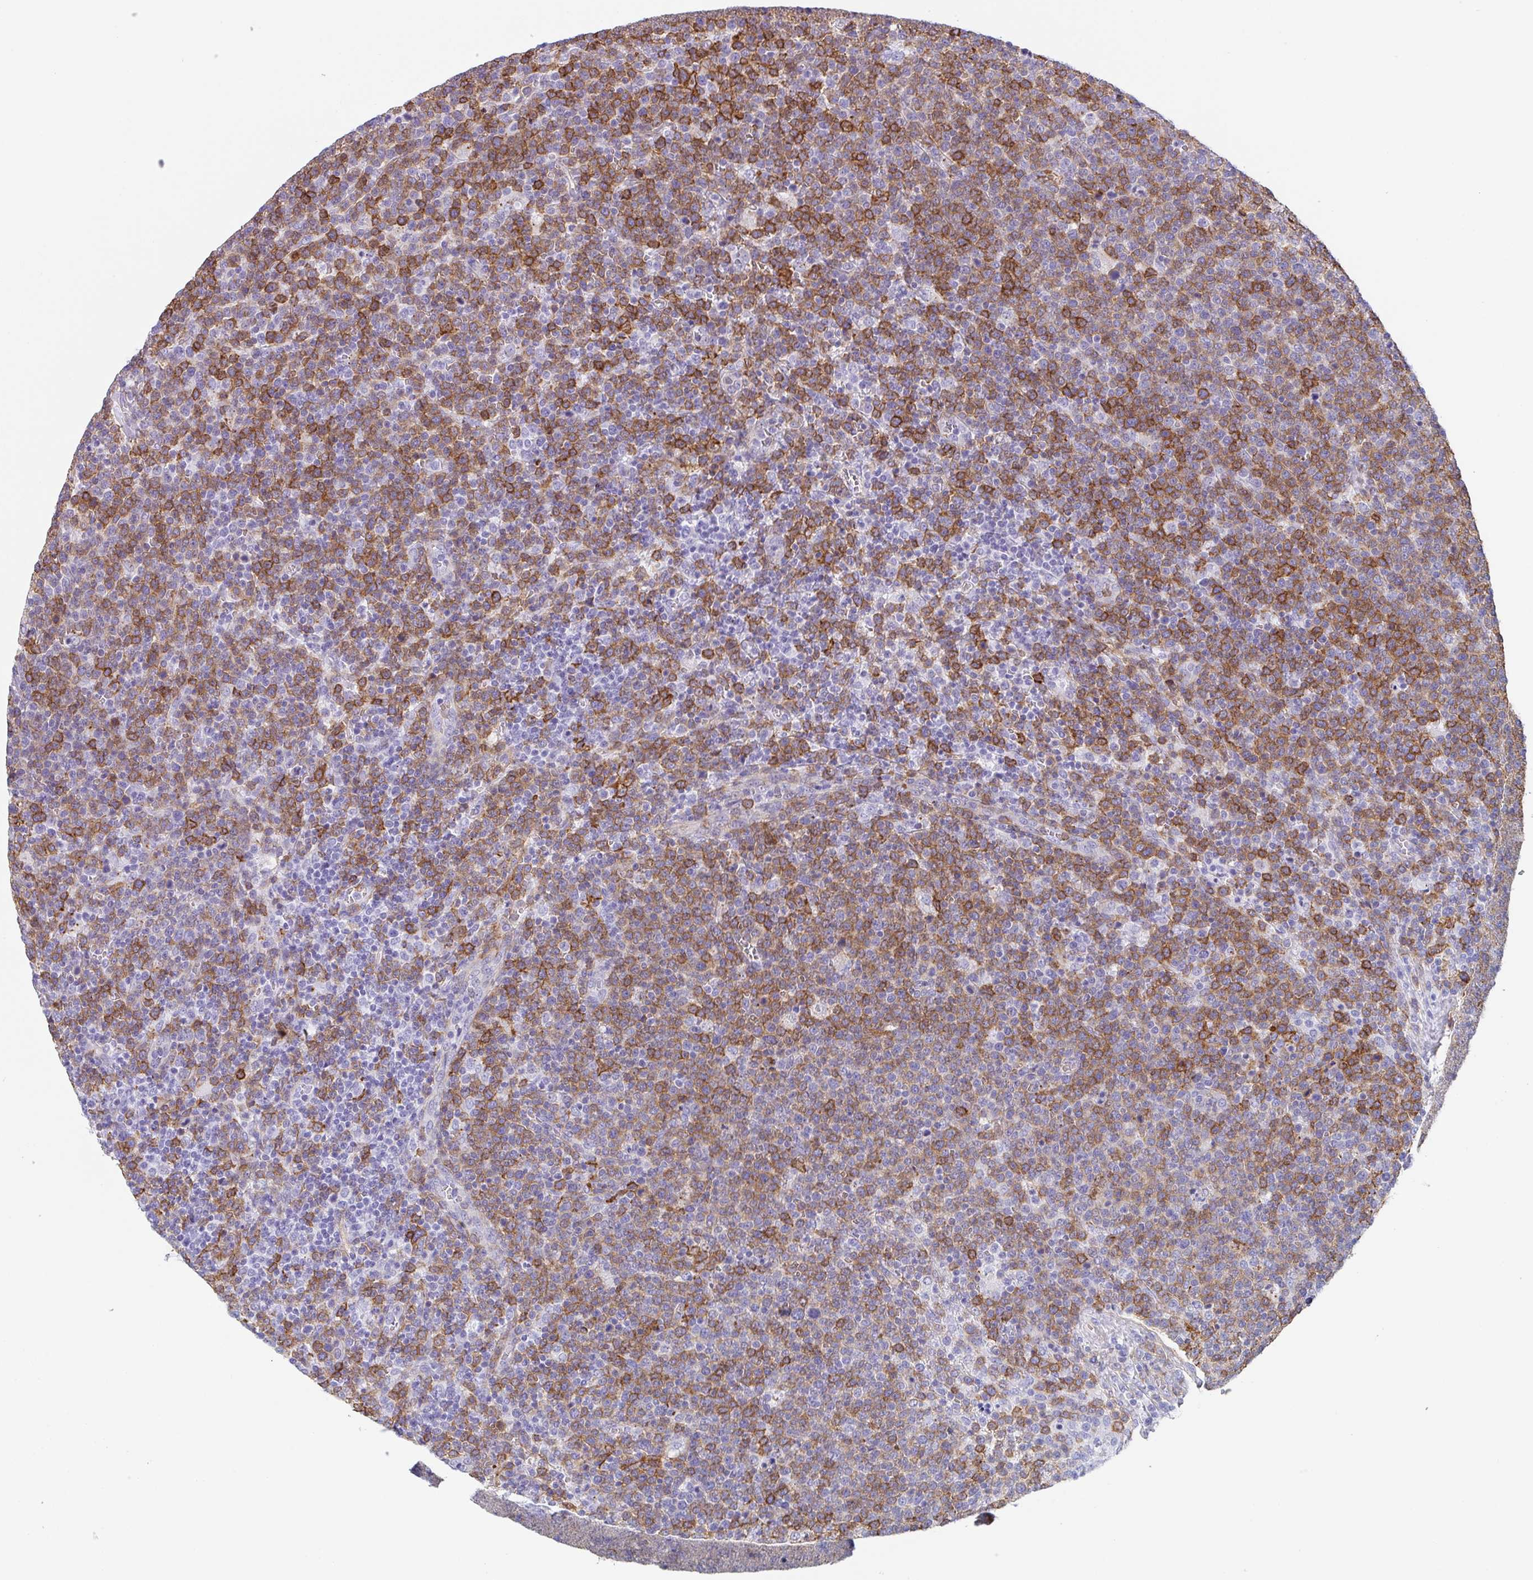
{"staining": {"intensity": "moderate", "quantity": "25%-75%", "location": "cytoplasmic/membranous"}, "tissue": "lymphoma", "cell_type": "Tumor cells", "image_type": "cancer", "snomed": [{"axis": "morphology", "description": "Malignant lymphoma, non-Hodgkin's type, High grade"}, {"axis": "topography", "description": "Lymph node"}], "caption": "High-grade malignant lymphoma, non-Hodgkin's type stained with immunohistochemistry reveals moderate cytoplasmic/membranous staining in about 25%-75% of tumor cells.", "gene": "DBN1", "patient": {"sex": "male", "age": 61}}